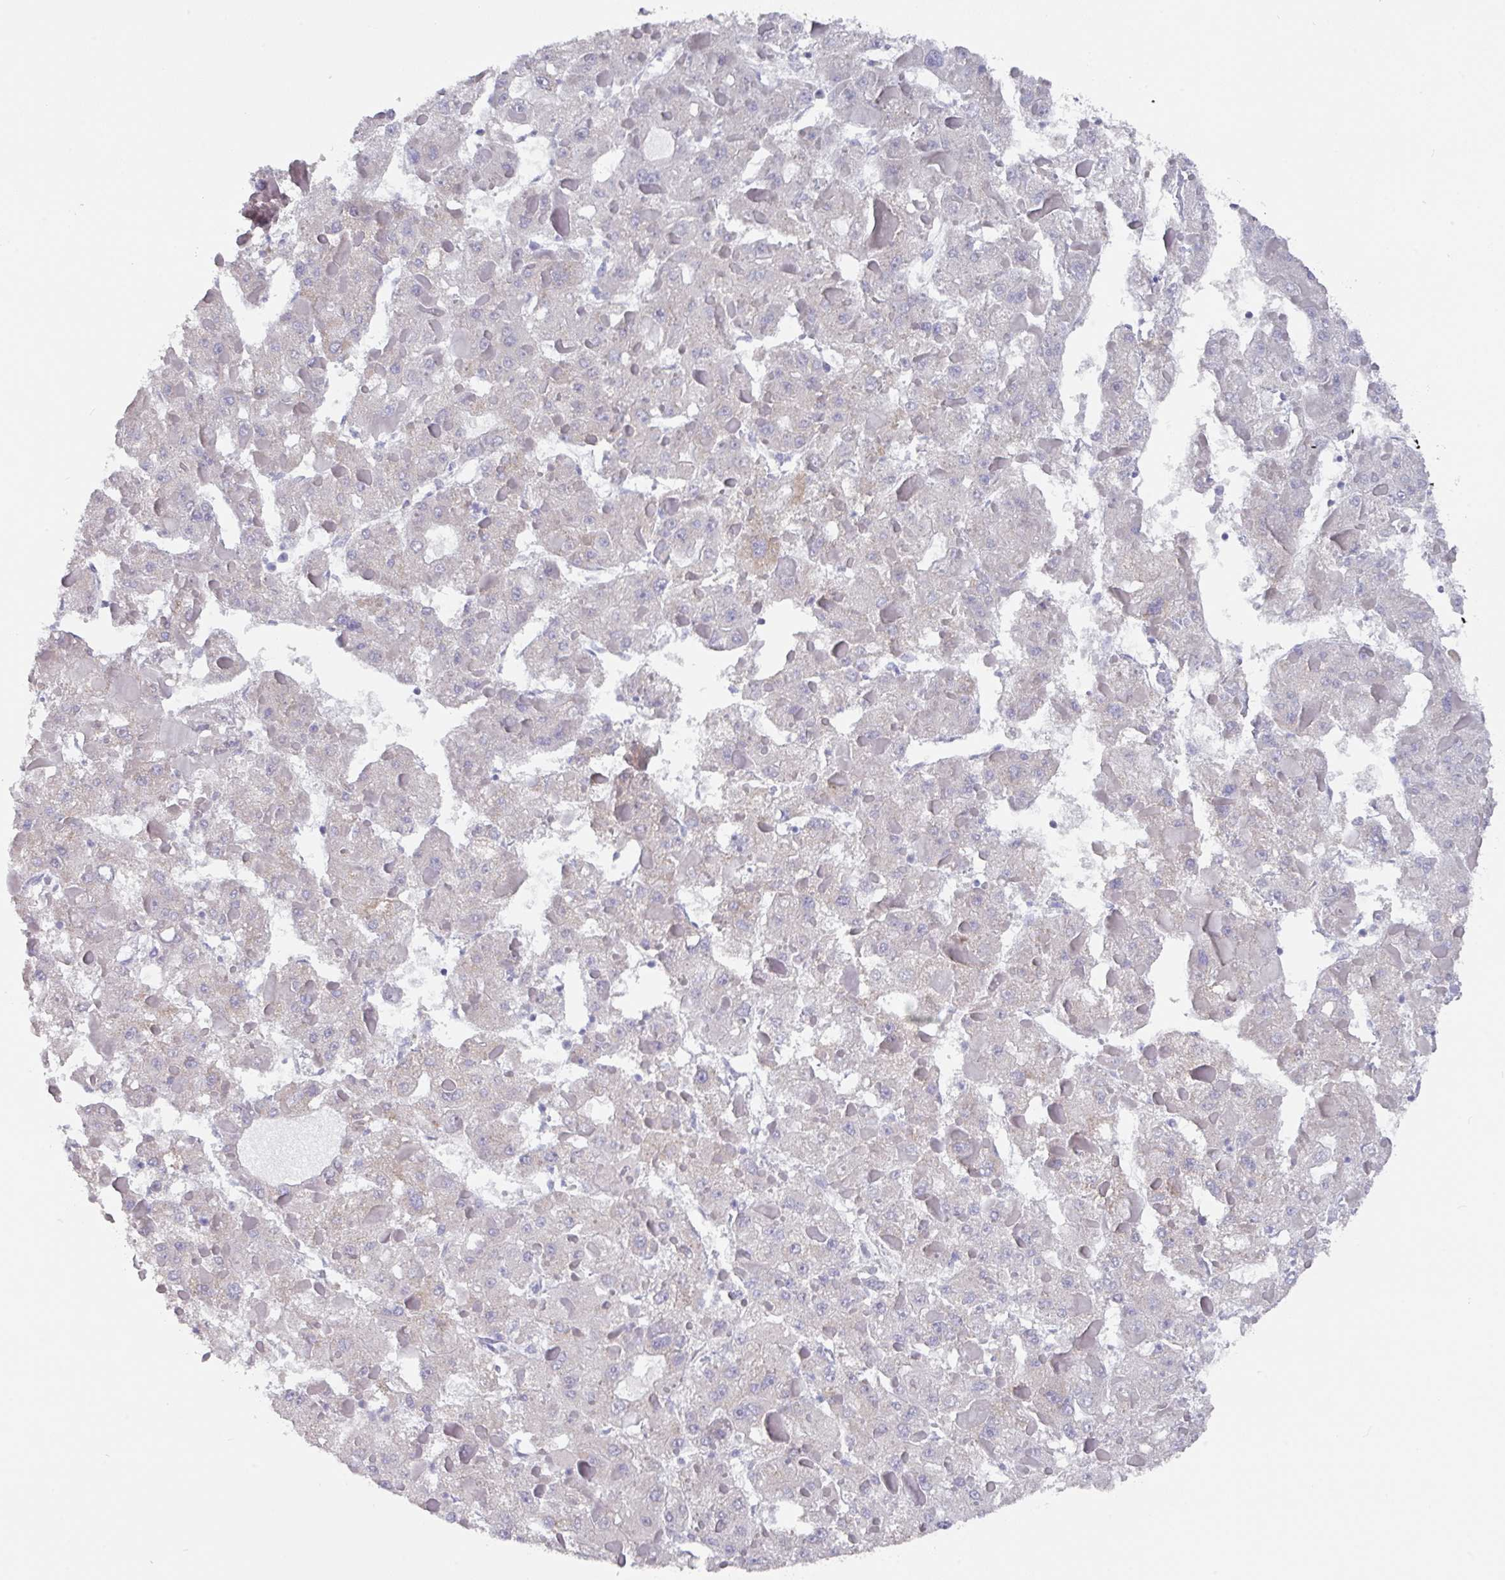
{"staining": {"intensity": "negative", "quantity": "none", "location": "none"}, "tissue": "liver cancer", "cell_type": "Tumor cells", "image_type": "cancer", "snomed": [{"axis": "morphology", "description": "Carcinoma, Hepatocellular, NOS"}, {"axis": "topography", "description": "Liver"}], "caption": "Tumor cells are negative for brown protein staining in liver cancer (hepatocellular carcinoma). The staining is performed using DAB brown chromogen with nuclei counter-stained in using hematoxylin.", "gene": "DAZL", "patient": {"sex": "female", "age": 73}}